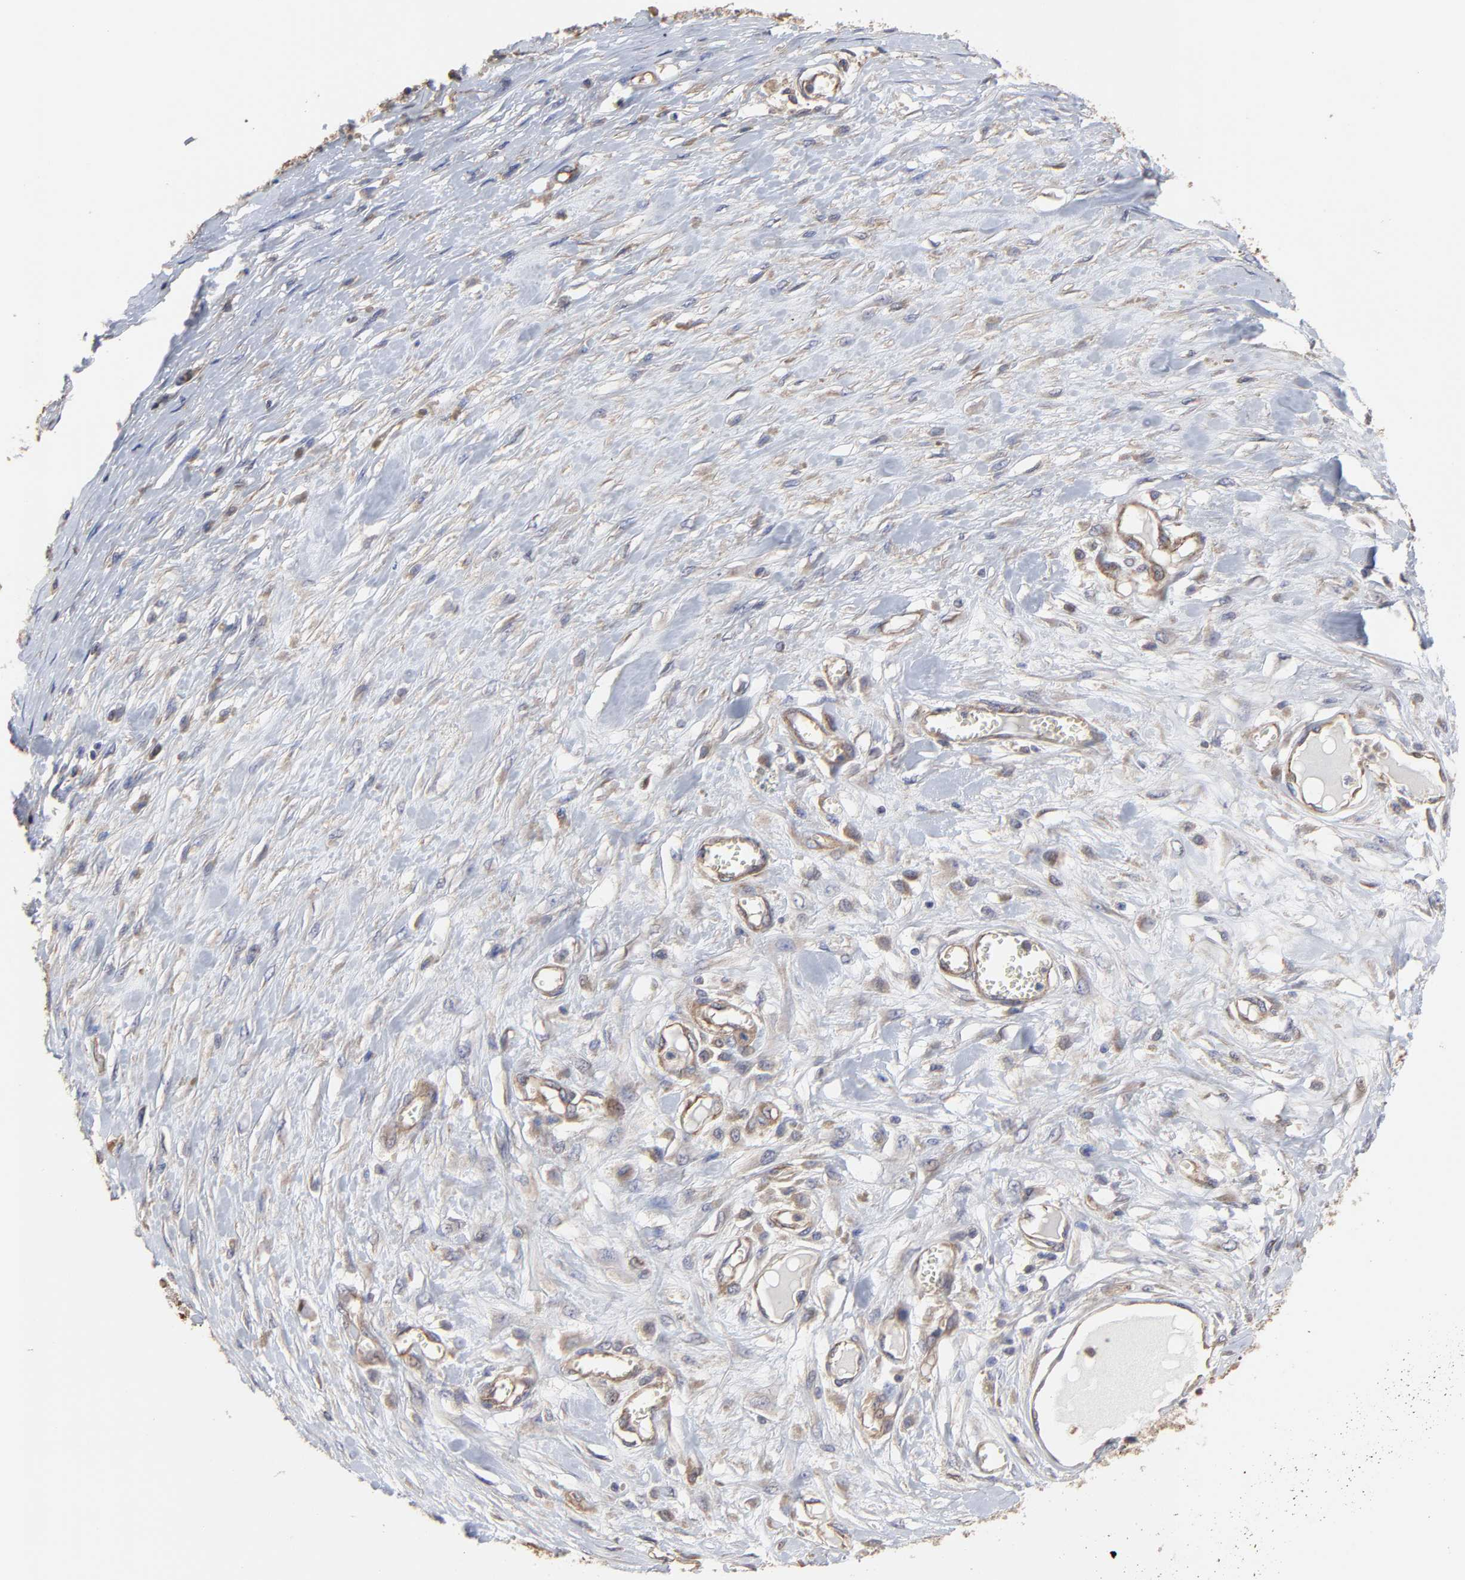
{"staining": {"intensity": "moderate", "quantity": "25%-75%", "location": "cytoplasmic/membranous"}, "tissue": "melanoma", "cell_type": "Tumor cells", "image_type": "cancer", "snomed": [{"axis": "morphology", "description": "Malignant melanoma, Metastatic site"}, {"axis": "topography", "description": "Lymph node"}], "caption": "A brown stain highlights moderate cytoplasmic/membranous staining of a protein in human malignant melanoma (metastatic site) tumor cells.", "gene": "ARMT1", "patient": {"sex": "male", "age": 59}}